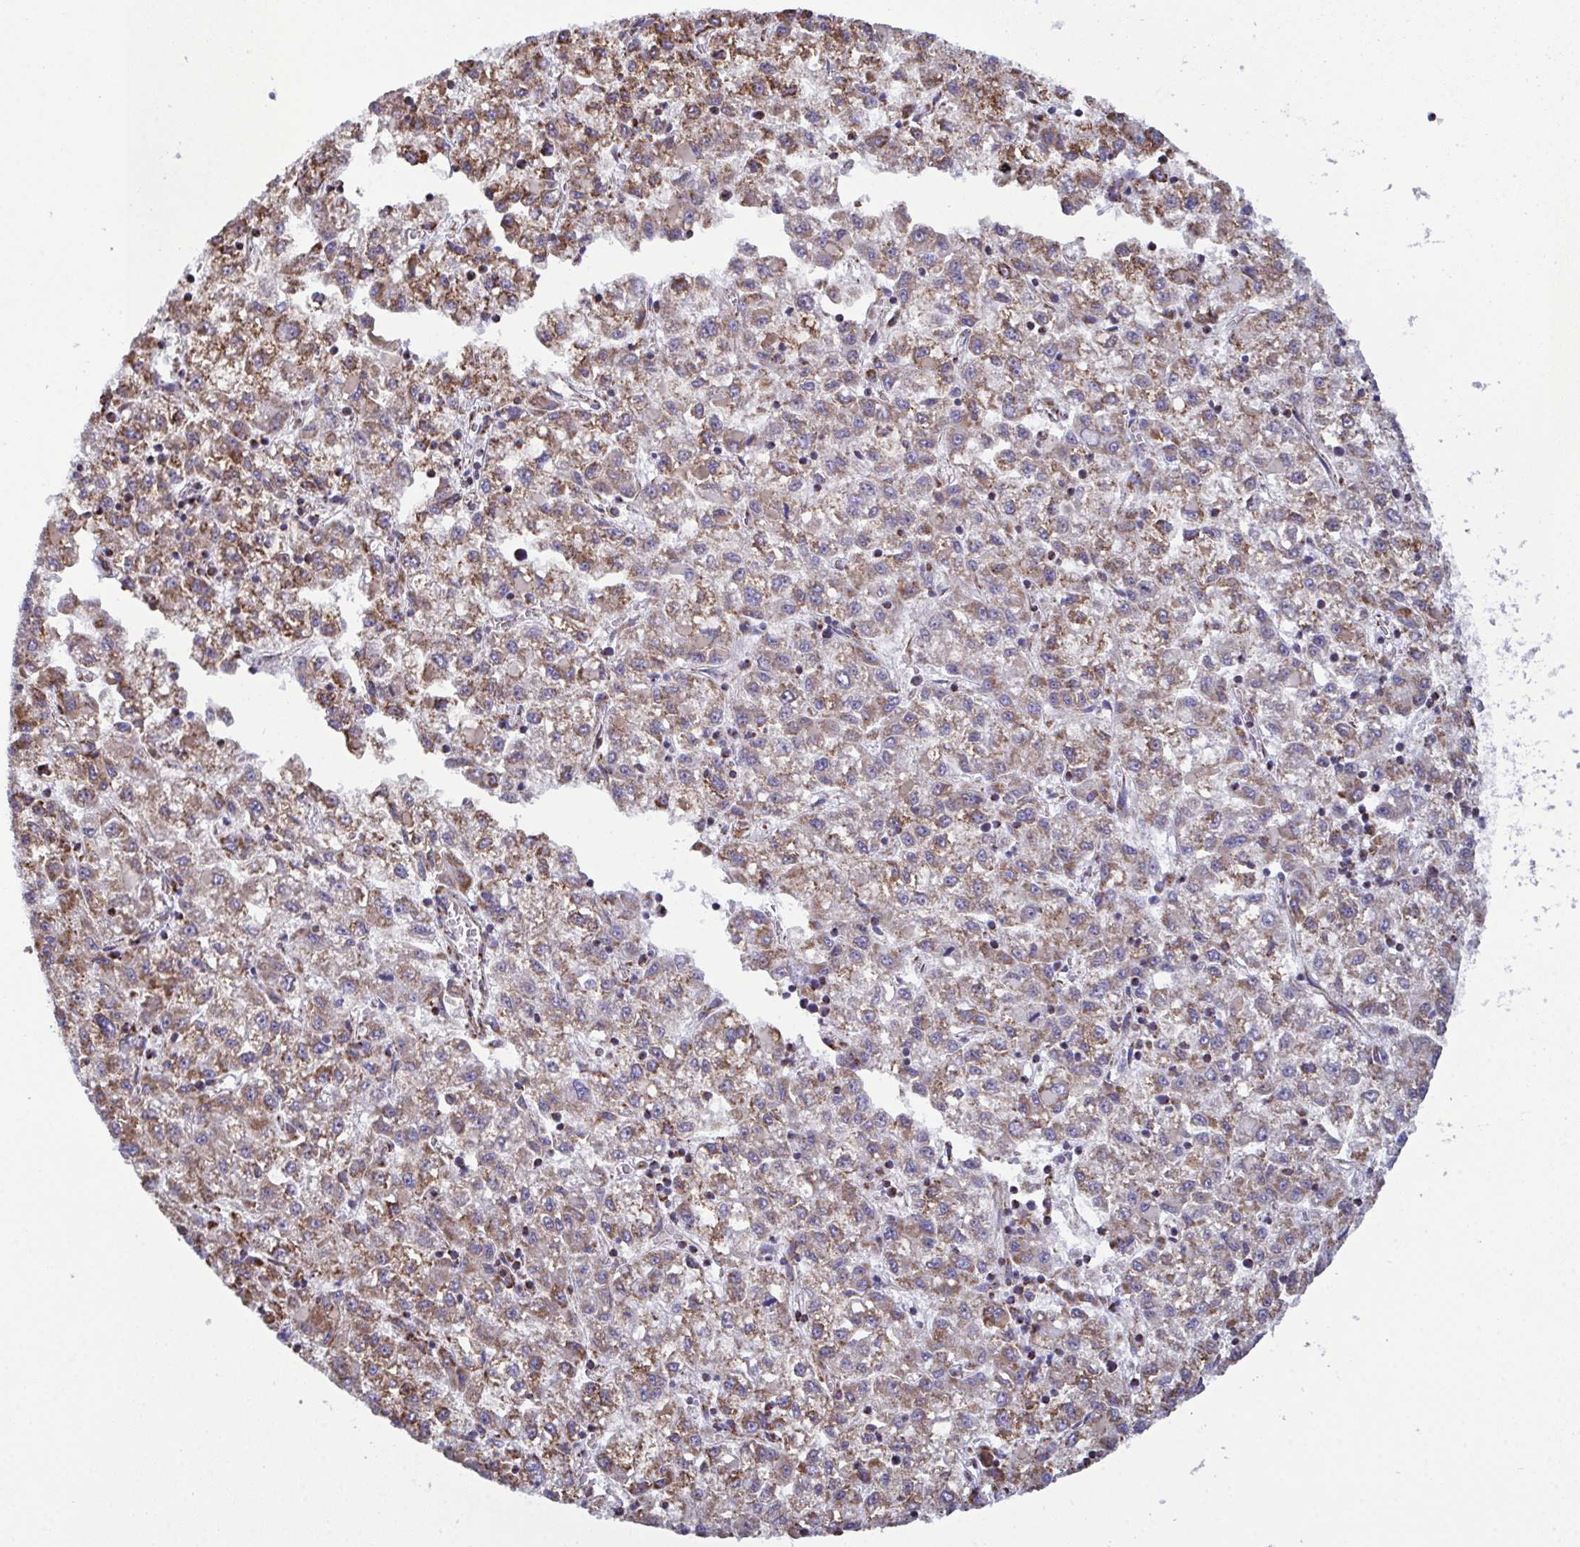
{"staining": {"intensity": "moderate", "quantity": ">75%", "location": "cytoplasmic/membranous"}, "tissue": "liver cancer", "cell_type": "Tumor cells", "image_type": "cancer", "snomed": [{"axis": "morphology", "description": "Carcinoma, Hepatocellular, NOS"}, {"axis": "topography", "description": "Liver"}], "caption": "High-magnification brightfield microscopy of liver hepatocellular carcinoma stained with DAB (3,3'-diaminobenzidine) (brown) and counterstained with hematoxylin (blue). tumor cells exhibit moderate cytoplasmic/membranous positivity is seen in about>75% of cells.", "gene": "CSDE1", "patient": {"sex": "male", "age": 40}}